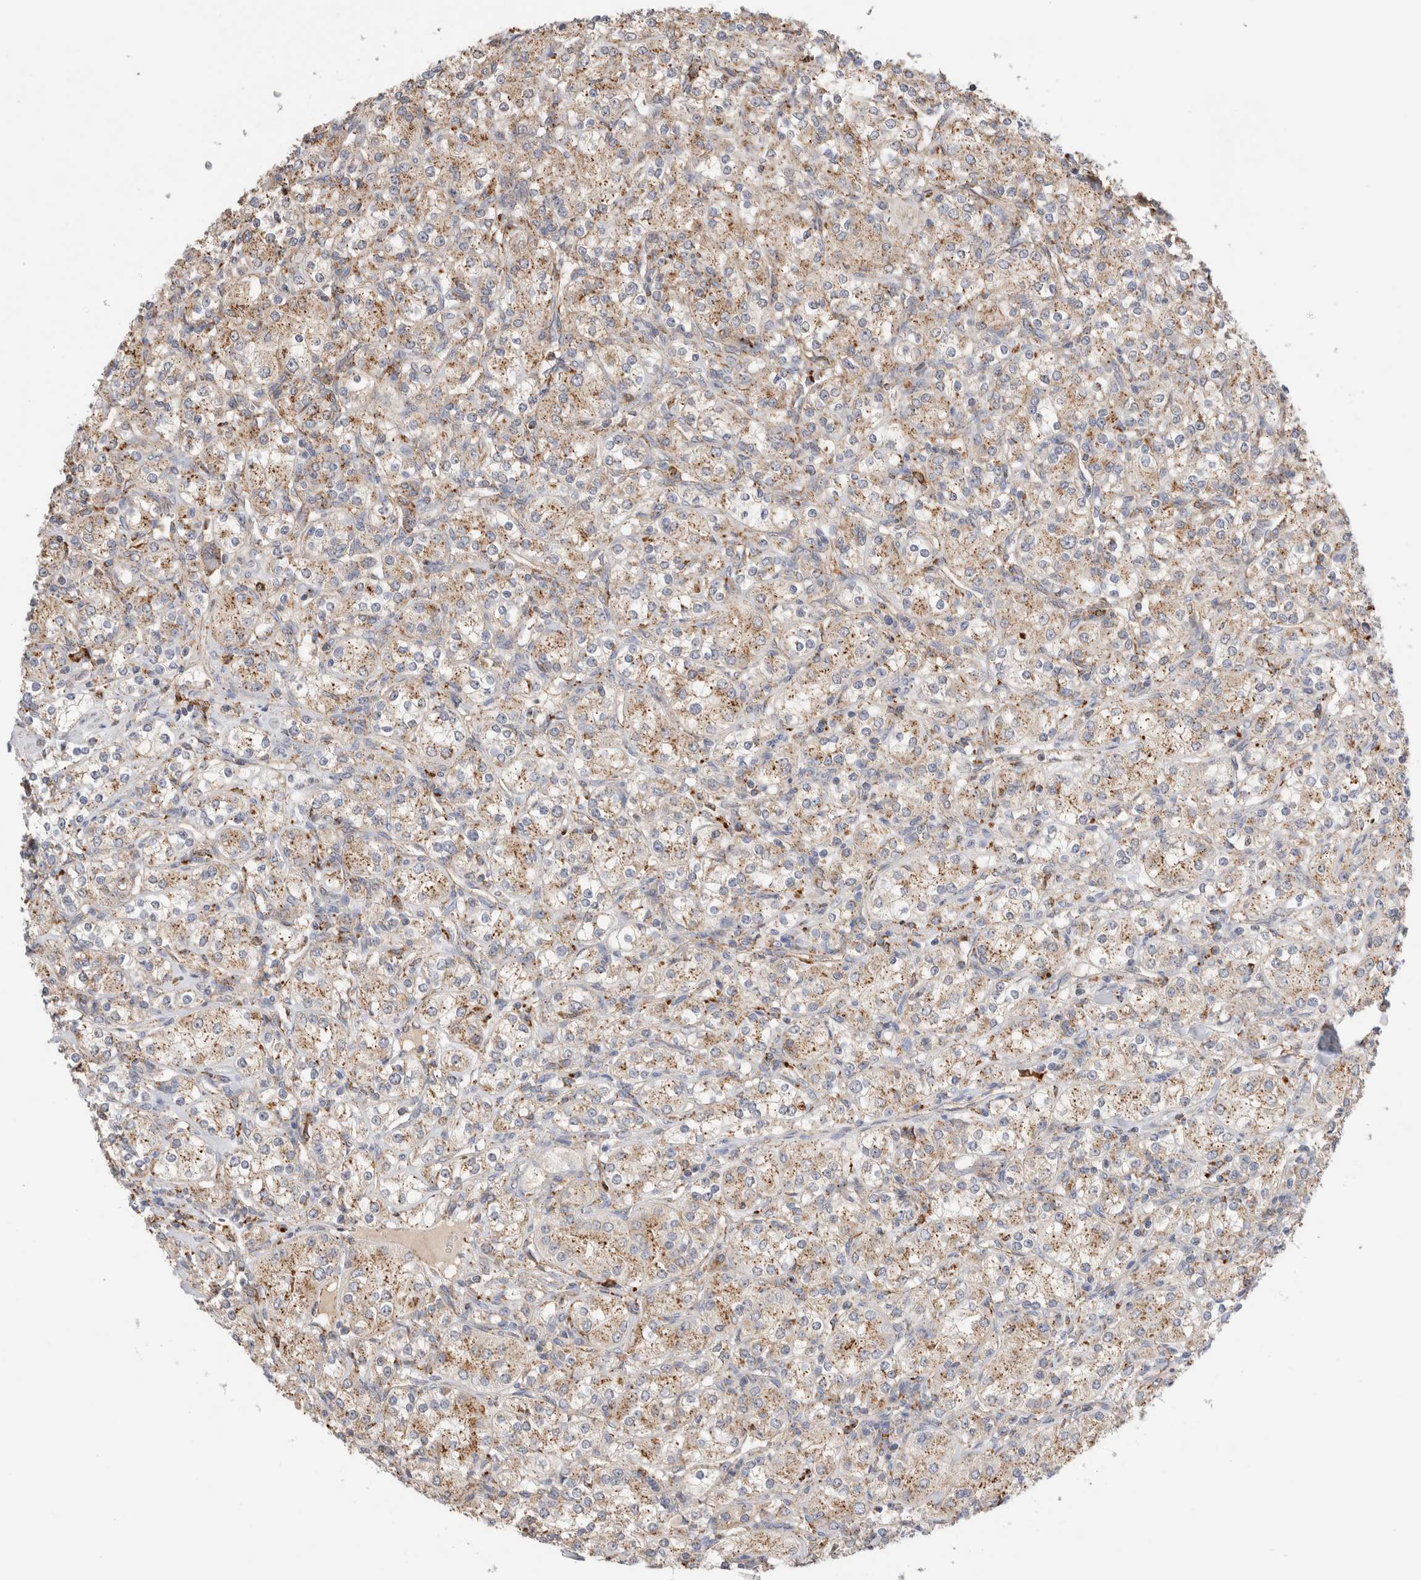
{"staining": {"intensity": "moderate", "quantity": ">75%", "location": "cytoplasmic/membranous"}, "tissue": "renal cancer", "cell_type": "Tumor cells", "image_type": "cancer", "snomed": [{"axis": "morphology", "description": "Adenocarcinoma, NOS"}, {"axis": "topography", "description": "Kidney"}], "caption": "Moderate cytoplasmic/membranous expression is seen in approximately >75% of tumor cells in renal cancer.", "gene": "GNS", "patient": {"sex": "male", "age": 77}}